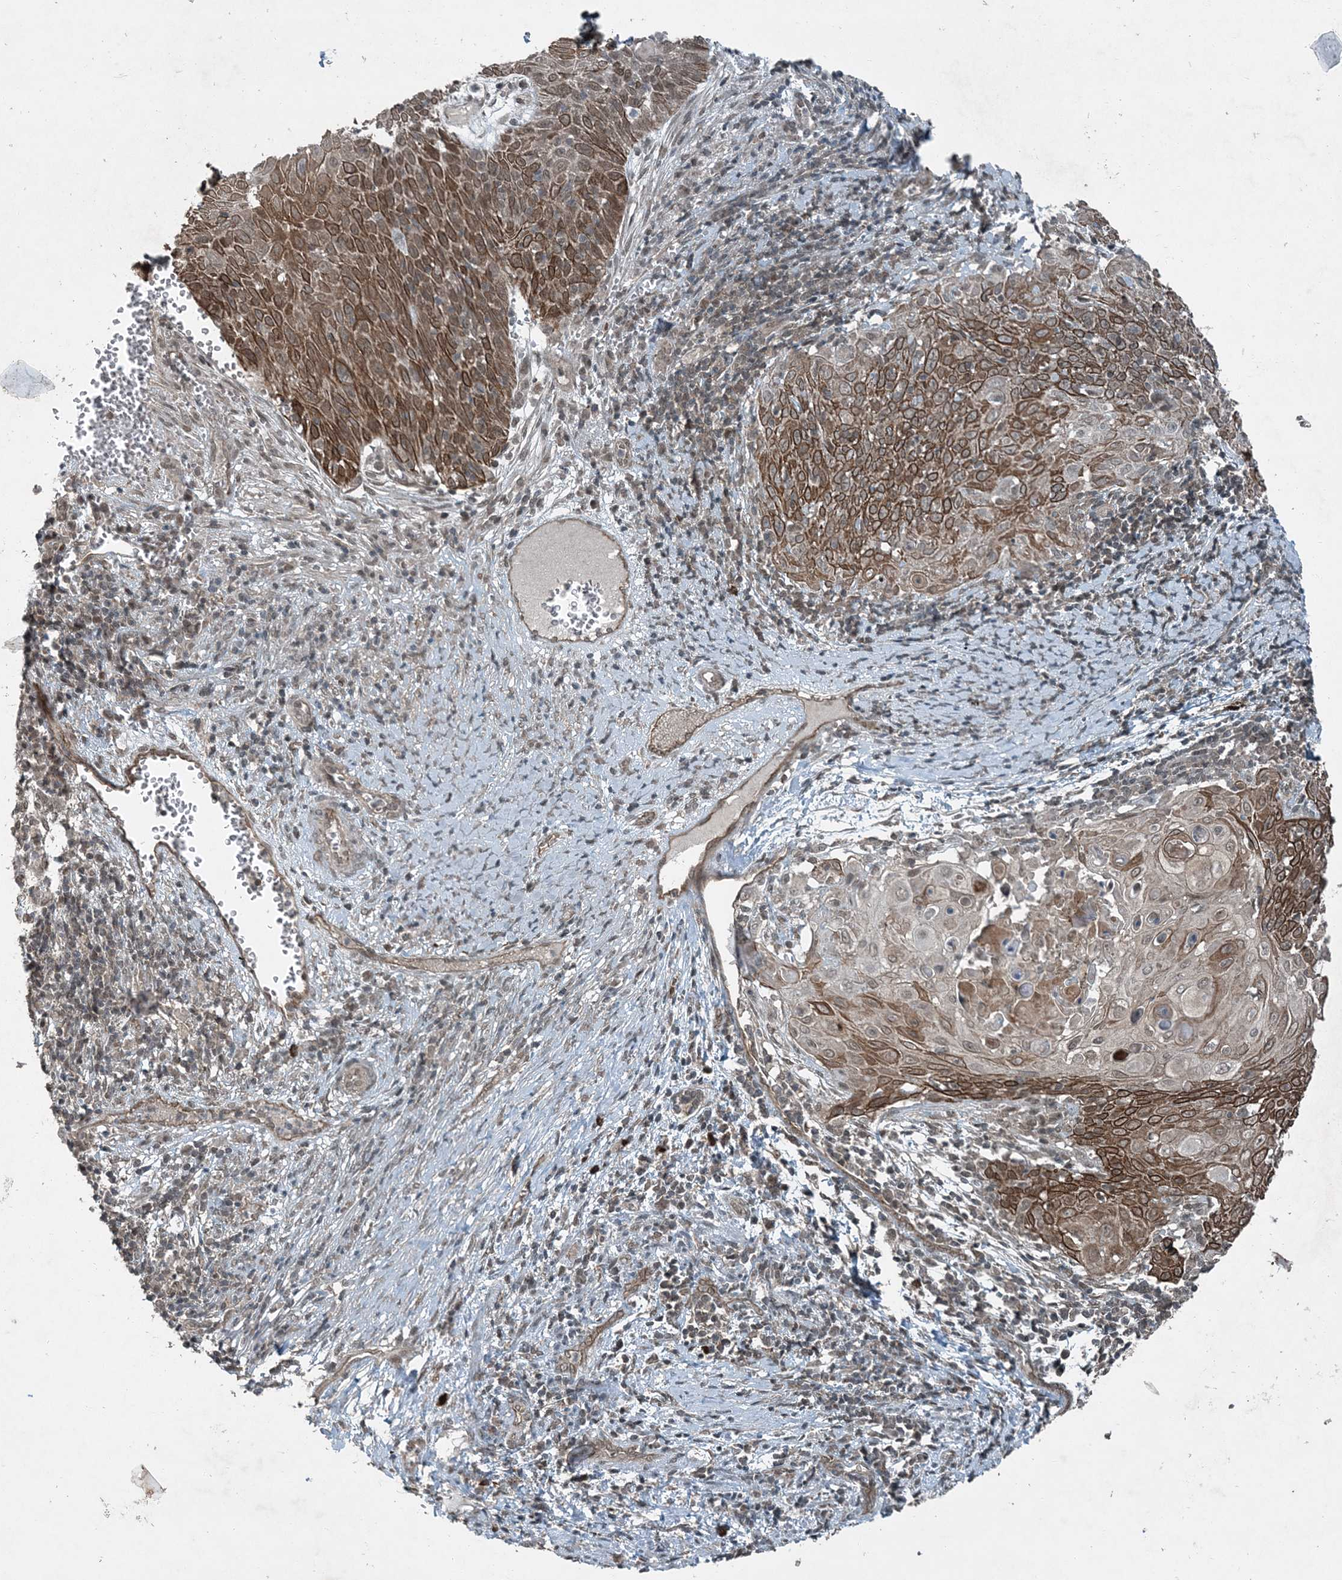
{"staining": {"intensity": "strong", "quantity": ">75%", "location": "cytoplasmic/membranous,nuclear"}, "tissue": "cervical cancer", "cell_type": "Tumor cells", "image_type": "cancer", "snomed": [{"axis": "morphology", "description": "Squamous cell carcinoma, NOS"}, {"axis": "topography", "description": "Cervix"}], "caption": "A high amount of strong cytoplasmic/membranous and nuclear expression is appreciated in approximately >75% of tumor cells in squamous cell carcinoma (cervical) tissue.", "gene": "COPS7B", "patient": {"sex": "female", "age": 39}}